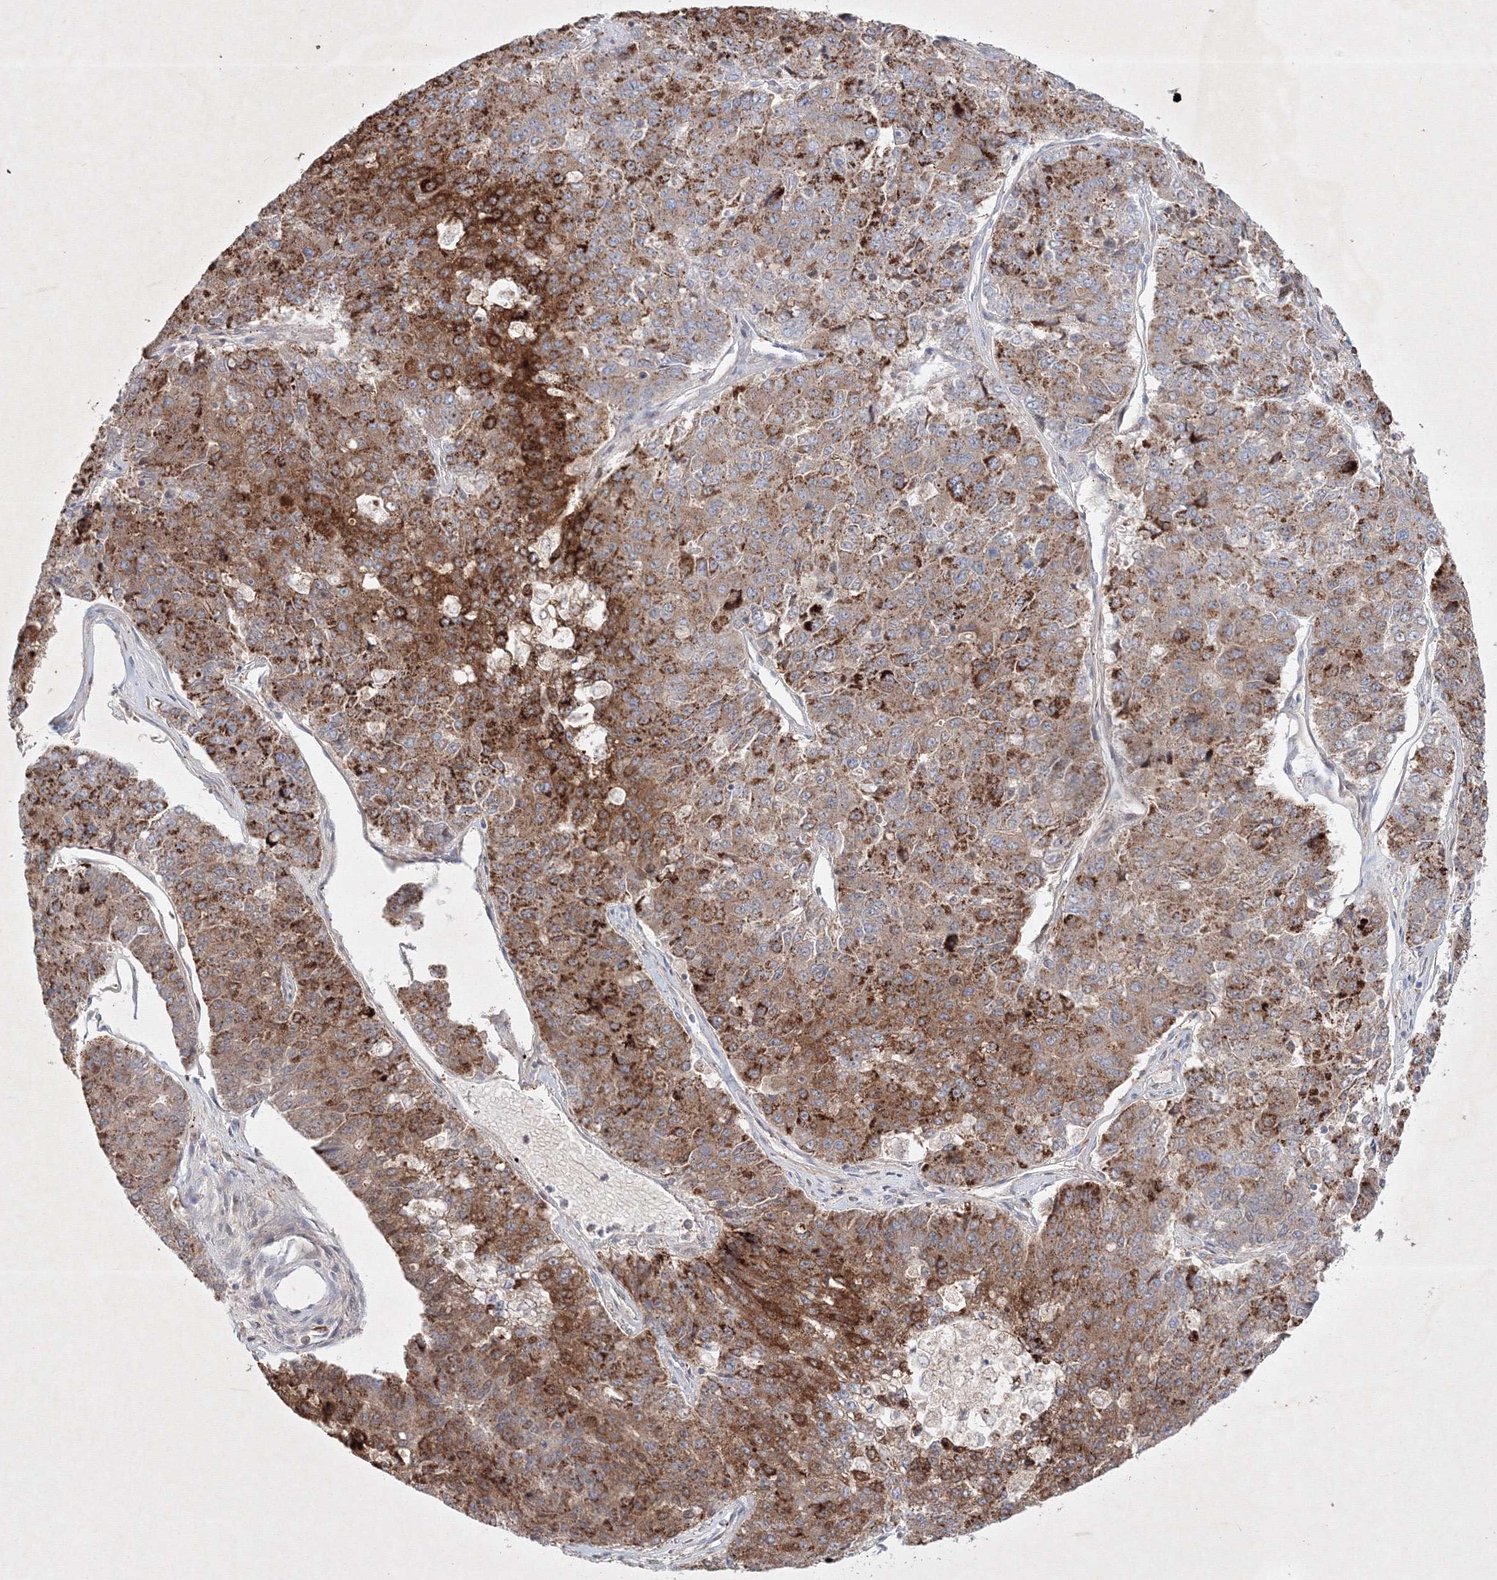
{"staining": {"intensity": "strong", "quantity": "25%-75%", "location": "cytoplasmic/membranous"}, "tissue": "pancreatic cancer", "cell_type": "Tumor cells", "image_type": "cancer", "snomed": [{"axis": "morphology", "description": "Adenocarcinoma, NOS"}, {"axis": "topography", "description": "Pancreas"}], "caption": "Human pancreatic cancer (adenocarcinoma) stained with a brown dye shows strong cytoplasmic/membranous positive staining in about 25%-75% of tumor cells.", "gene": "CXXC4", "patient": {"sex": "male", "age": 50}}